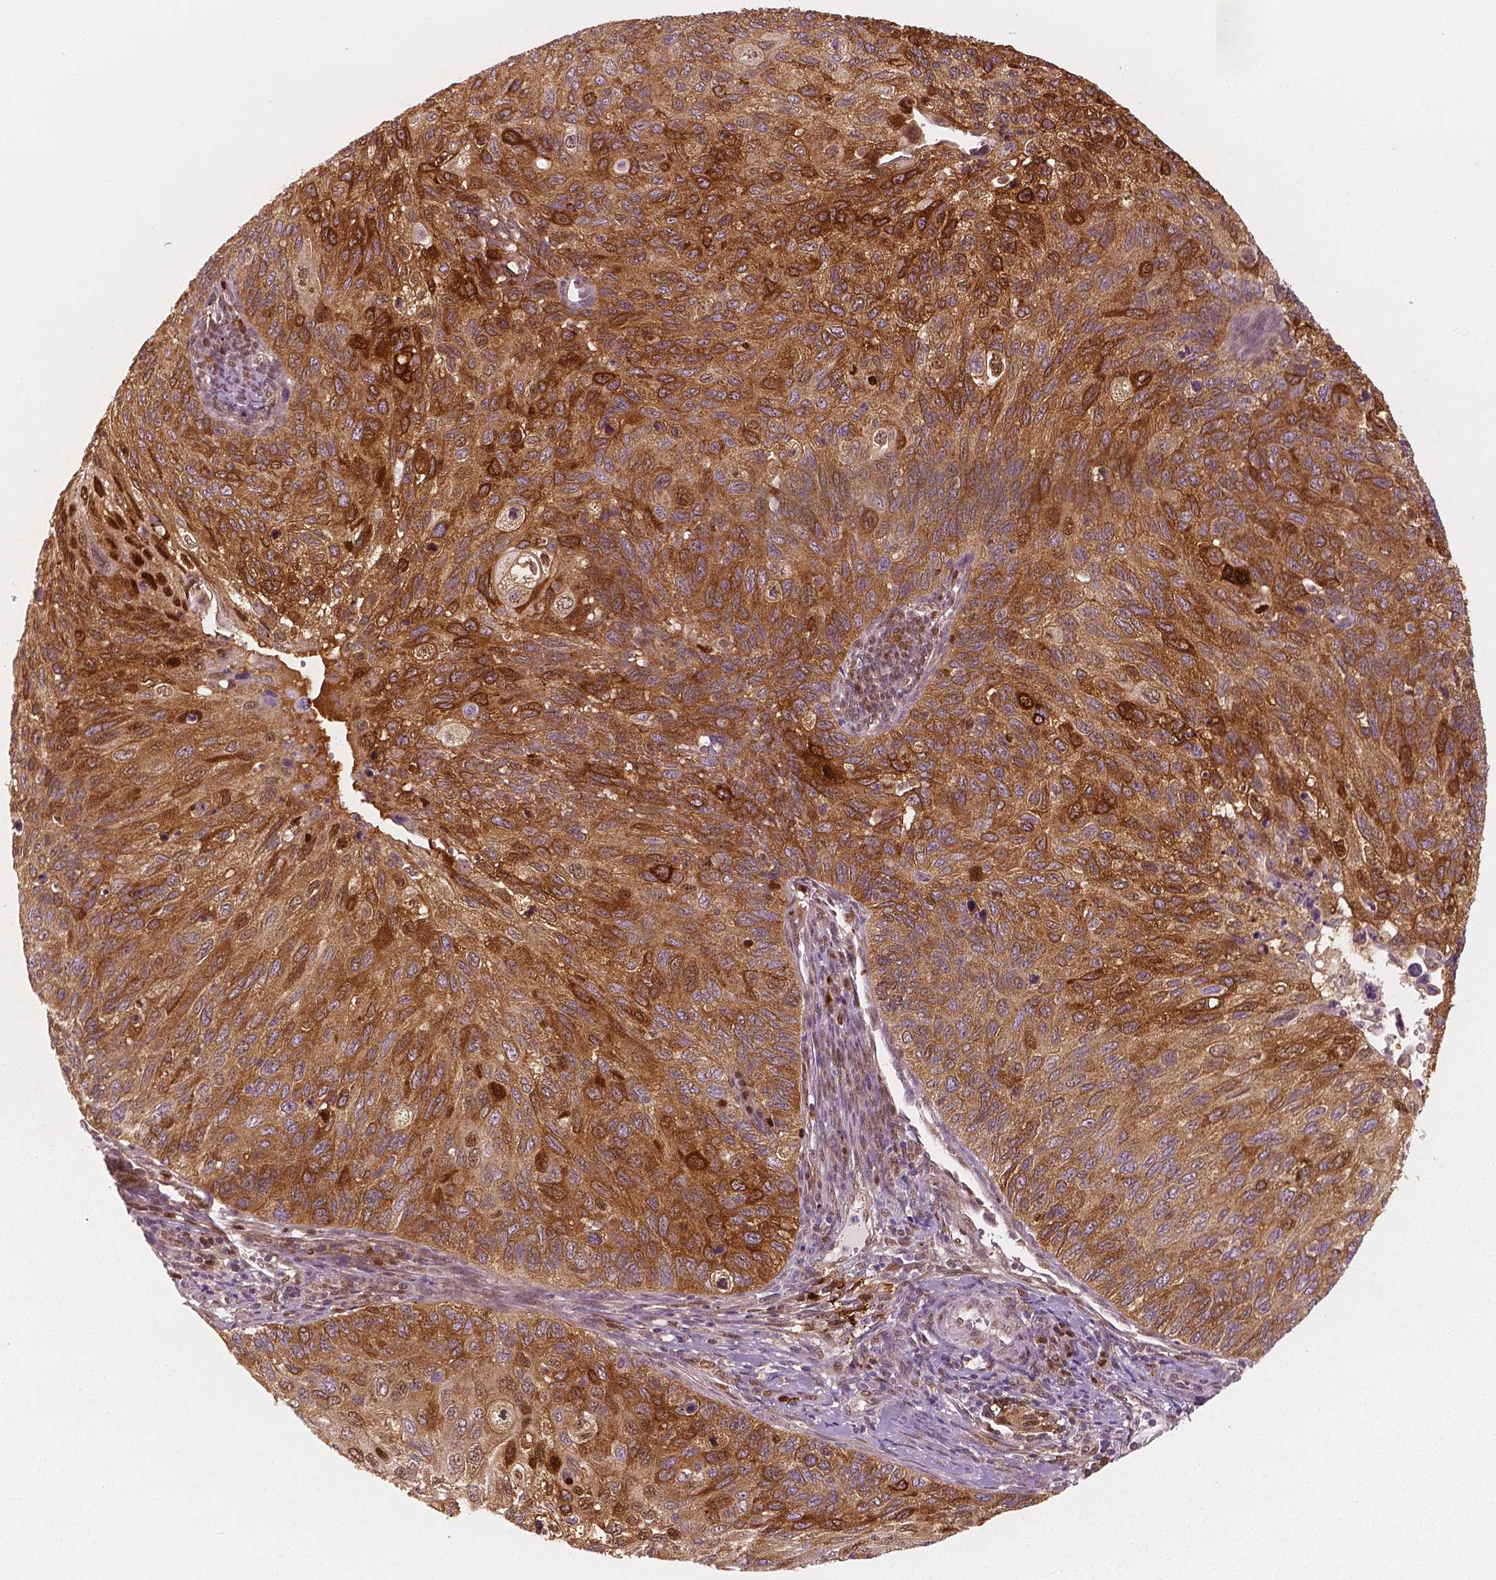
{"staining": {"intensity": "strong", "quantity": ">75%", "location": "cytoplasmic/membranous,nuclear"}, "tissue": "cervical cancer", "cell_type": "Tumor cells", "image_type": "cancer", "snomed": [{"axis": "morphology", "description": "Squamous cell carcinoma, NOS"}, {"axis": "topography", "description": "Cervix"}], "caption": "Cervical cancer was stained to show a protein in brown. There is high levels of strong cytoplasmic/membranous and nuclear expression in about >75% of tumor cells.", "gene": "SQSTM1", "patient": {"sex": "female", "age": 70}}